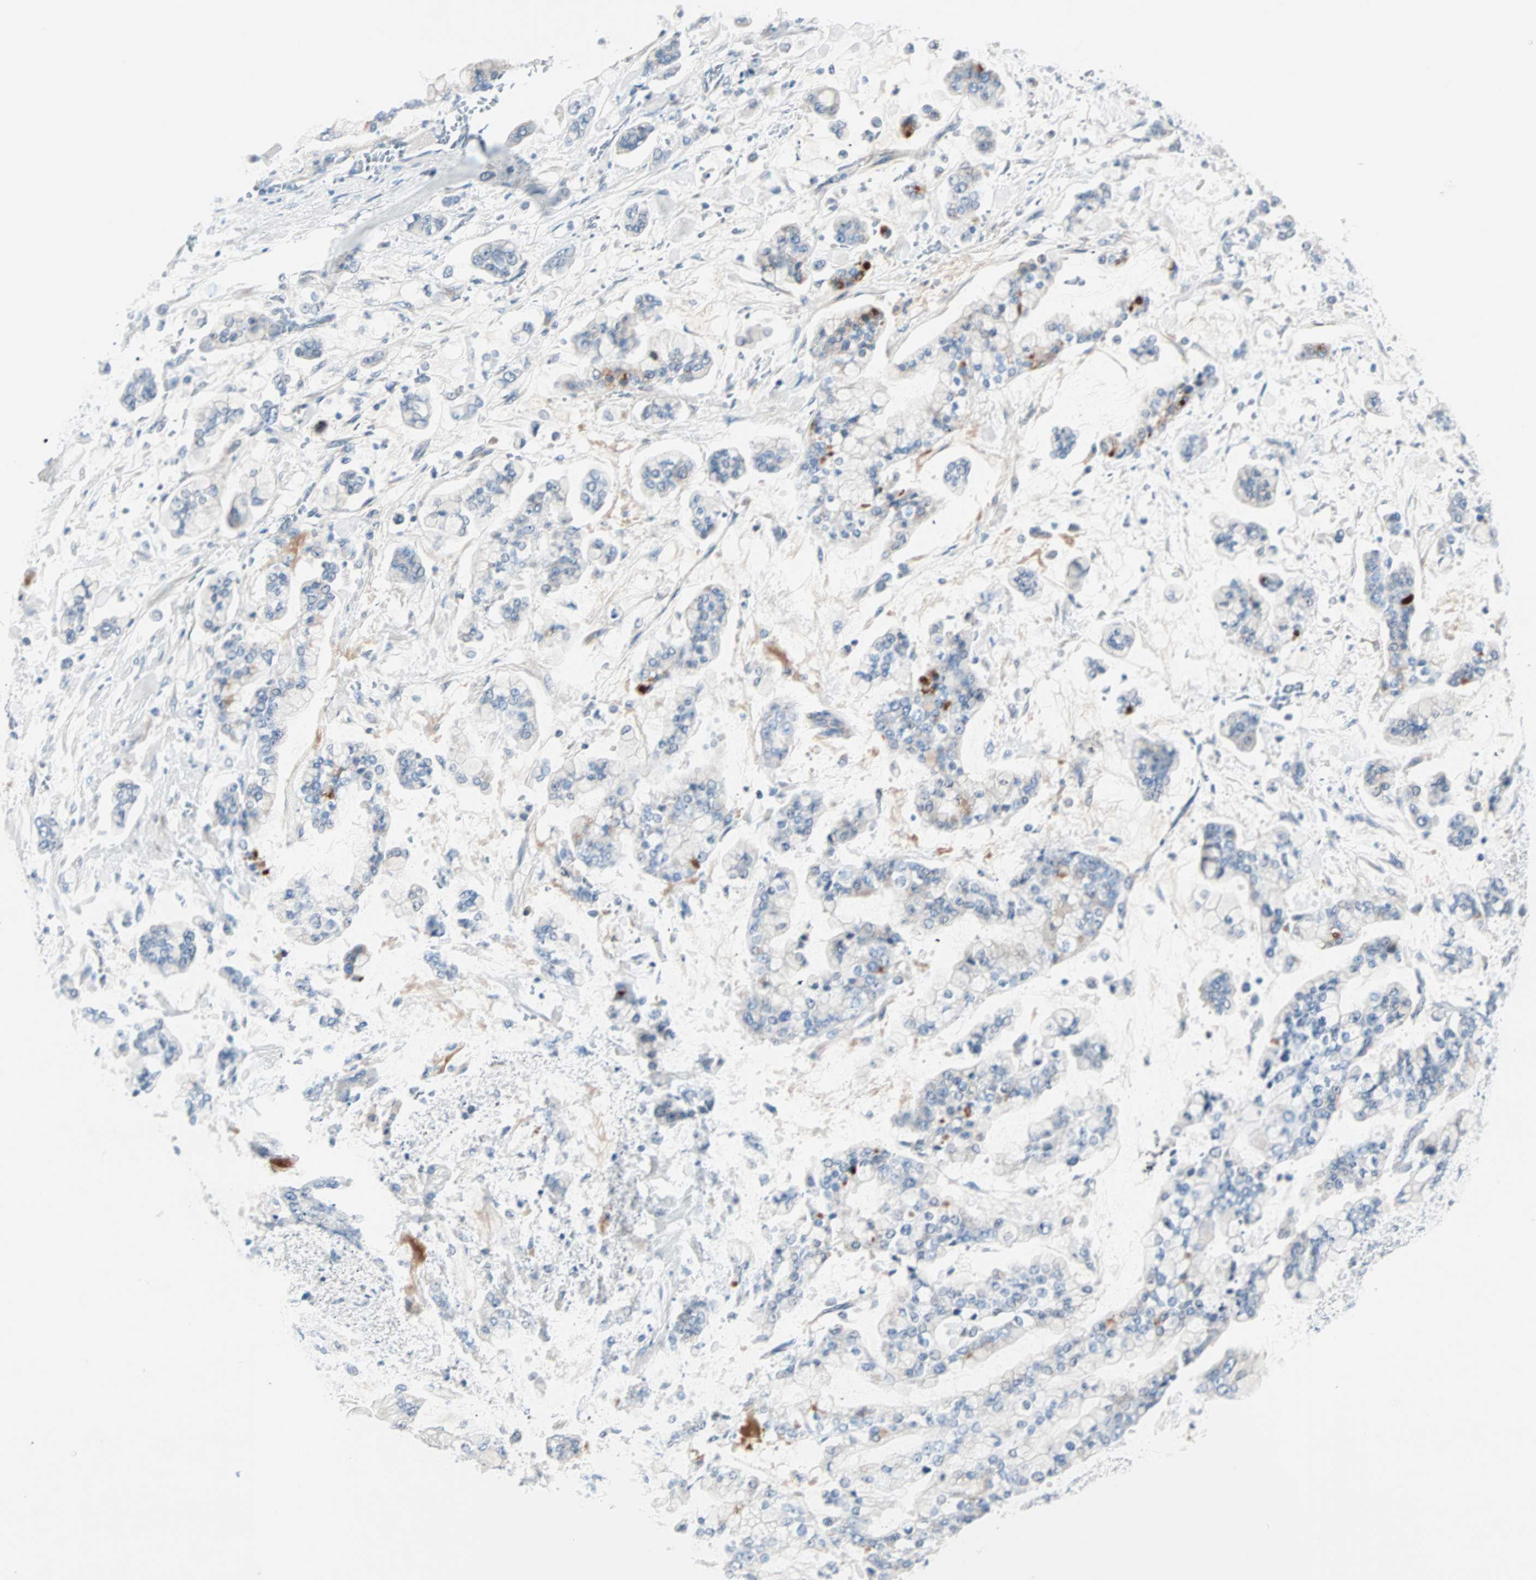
{"staining": {"intensity": "moderate", "quantity": "<25%", "location": "cytoplasmic/membranous"}, "tissue": "stomach cancer", "cell_type": "Tumor cells", "image_type": "cancer", "snomed": [{"axis": "morphology", "description": "Normal tissue, NOS"}, {"axis": "morphology", "description": "Adenocarcinoma, NOS"}, {"axis": "topography", "description": "Stomach, upper"}, {"axis": "topography", "description": "Stomach"}], "caption": "There is low levels of moderate cytoplasmic/membranous expression in tumor cells of stomach cancer, as demonstrated by immunohistochemical staining (brown color).", "gene": "NEFH", "patient": {"sex": "male", "age": 76}}